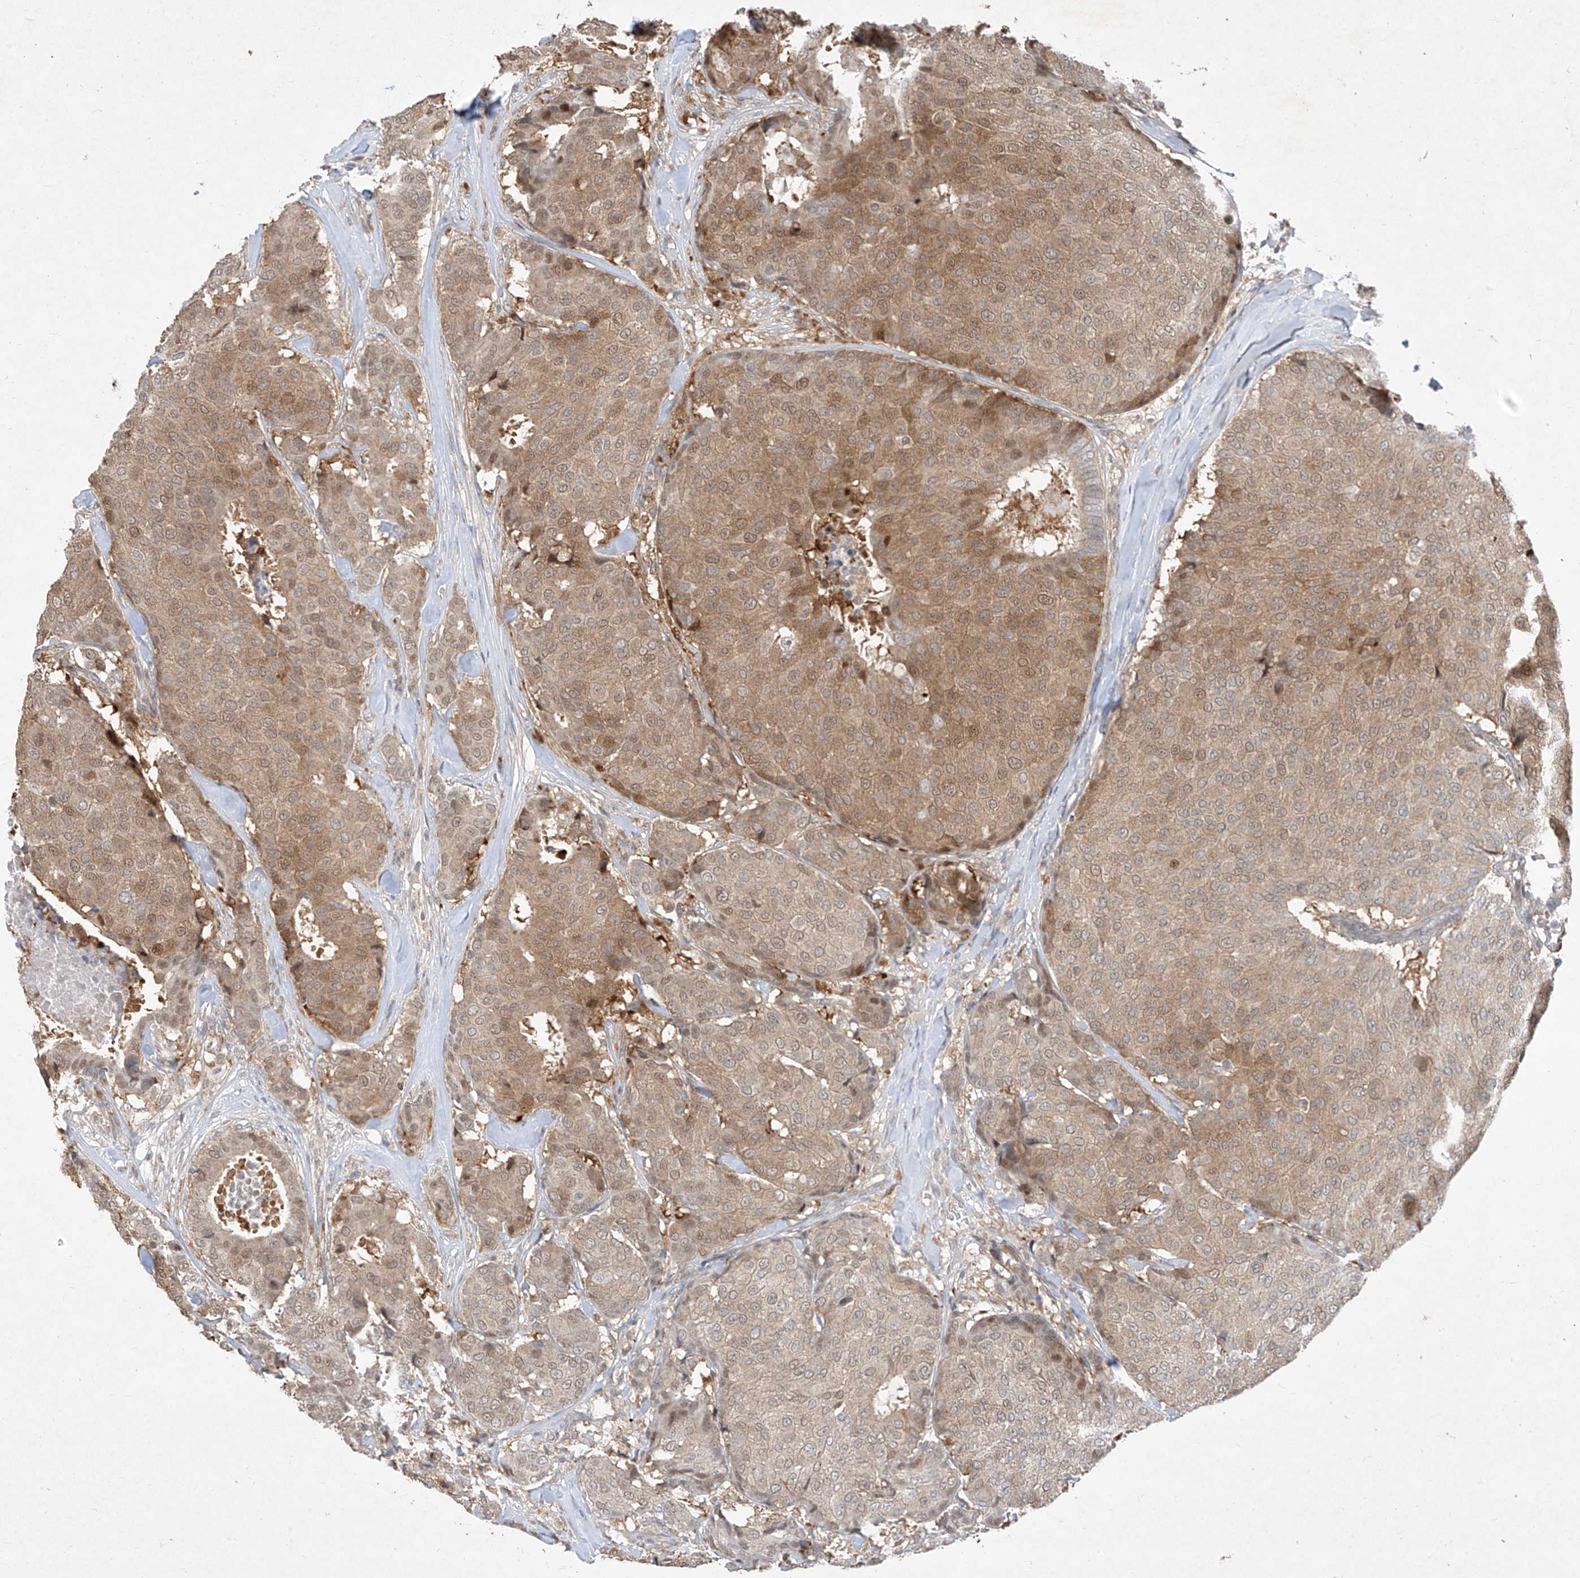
{"staining": {"intensity": "moderate", "quantity": "25%-75%", "location": "cytoplasmic/membranous,nuclear"}, "tissue": "breast cancer", "cell_type": "Tumor cells", "image_type": "cancer", "snomed": [{"axis": "morphology", "description": "Duct carcinoma"}, {"axis": "topography", "description": "Breast"}], "caption": "Protein analysis of invasive ductal carcinoma (breast) tissue displays moderate cytoplasmic/membranous and nuclear positivity in about 25%-75% of tumor cells. The protein is shown in brown color, while the nuclei are stained blue.", "gene": "ZNF358", "patient": {"sex": "female", "age": 75}}